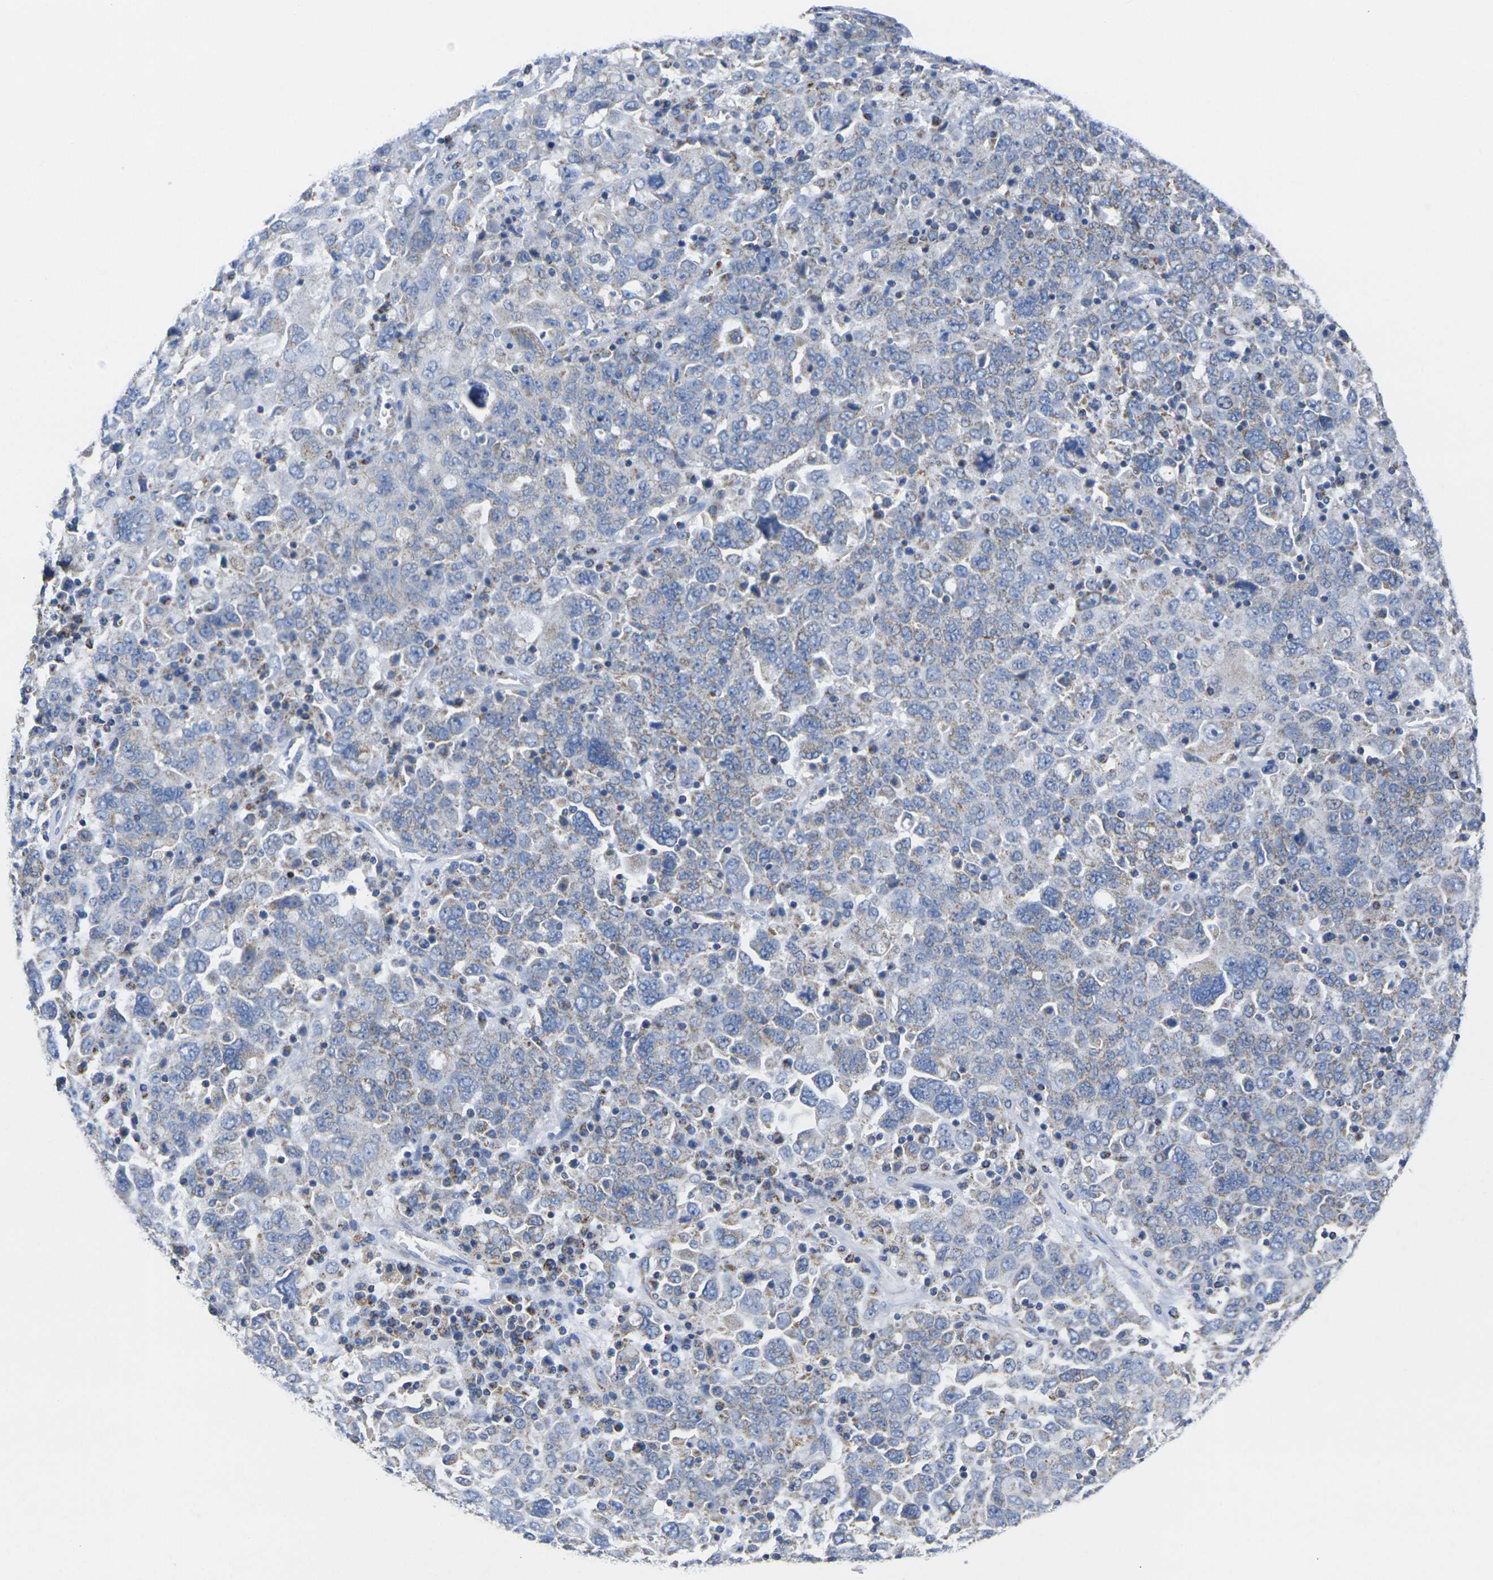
{"staining": {"intensity": "moderate", "quantity": "<25%", "location": "cytoplasmic/membranous"}, "tissue": "ovarian cancer", "cell_type": "Tumor cells", "image_type": "cancer", "snomed": [{"axis": "morphology", "description": "Carcinoma, endometroid"}, {"axis": "topography", "description": "Ovary"}], "caption": "Immunohistochemical staining of human ovarian cancer displays low levels of moderate cytoplasmic/membranous positivity in about <25% of tumor cells. (Stains: DAB (3,3'-diaminobenzidine) in brown, nuclei in blue, Microscopy: brightfield microscopy at high magnification).", "gene": "TMEM204", "patient": {"sex": "female", "age": 62}}